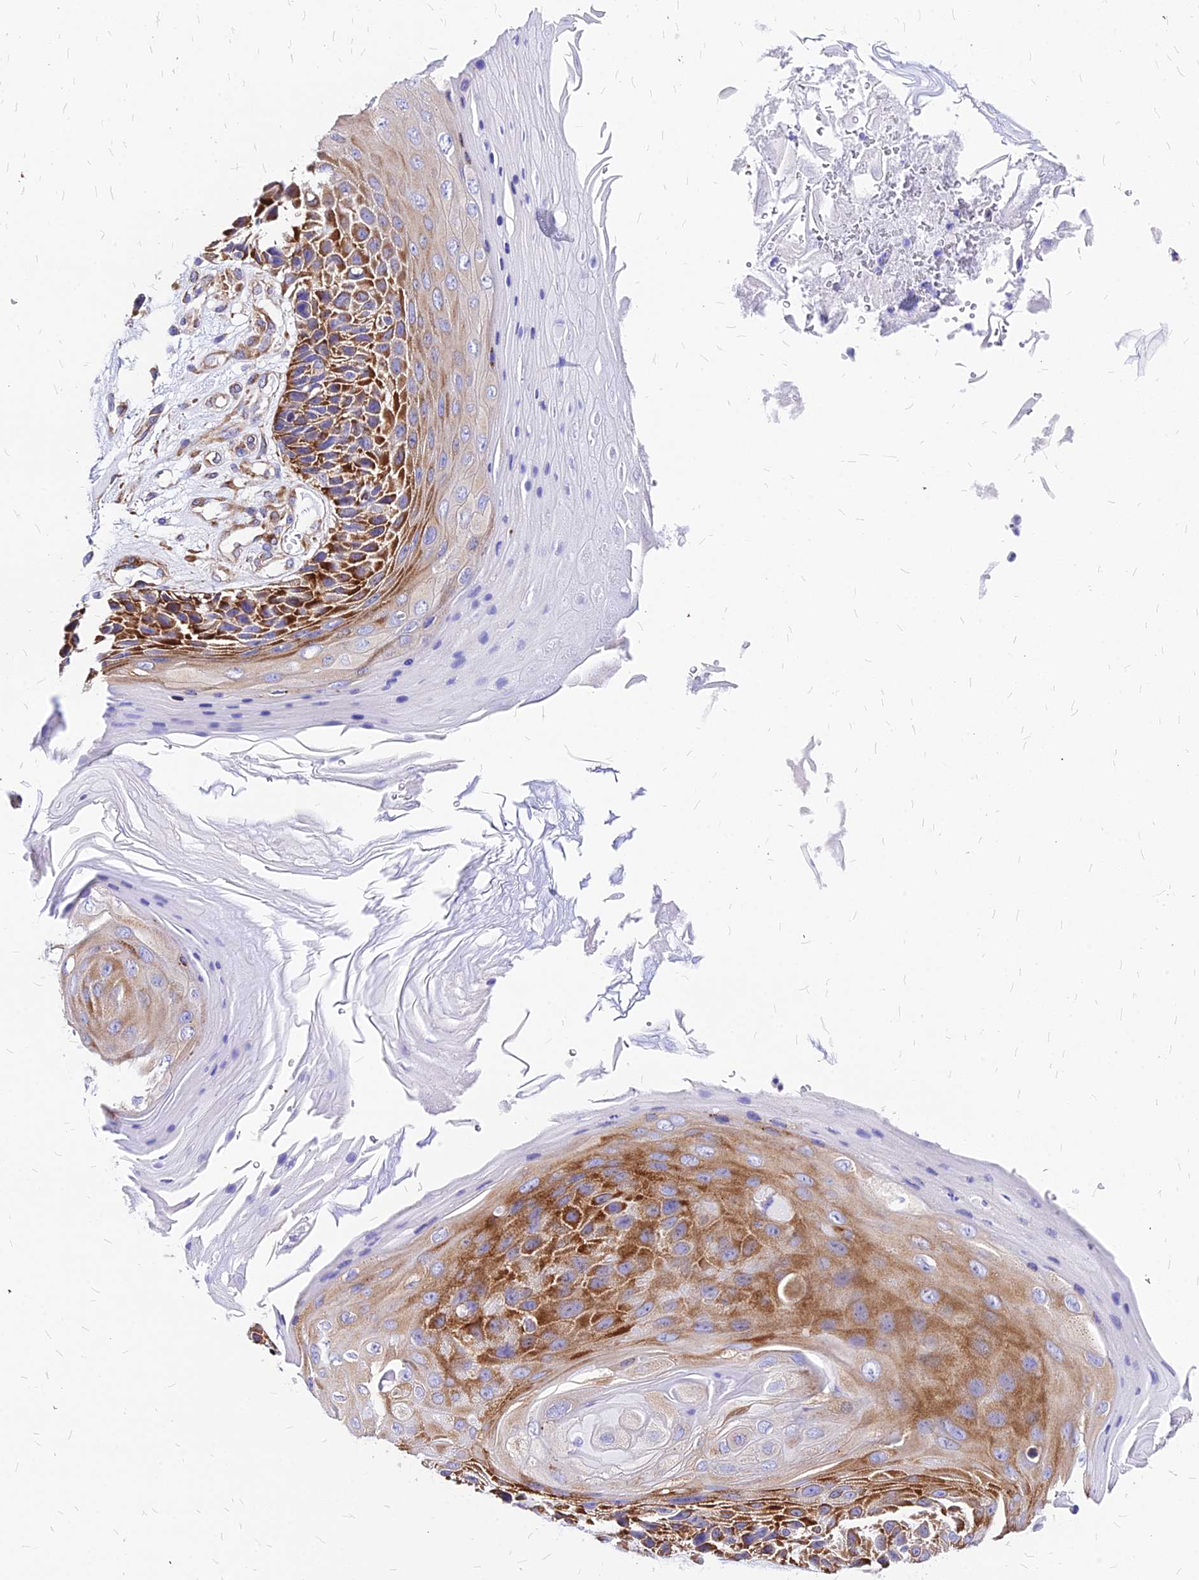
{"staining": {"intensity": "strong", "quantity": ">75%", "location": "cytoplasmic/membranous"}, "tissue": "skin cancer", "cell_type": "Tumor cells", "image_type": "cancer", "snomed": [{"axis": "morphology", "description": "Squamous cell carcinoma, NOS"}, {"axis": "topography", "description": "Skin"}], "caption": "Human skin squamous cell carcinoma stained with a brown dye reveals strong cytoplasmic/membranous positive expression in approximately >75% of tumor cells.", "gene": "RPL19", "patient": {"sex": "female", "age": 88}}